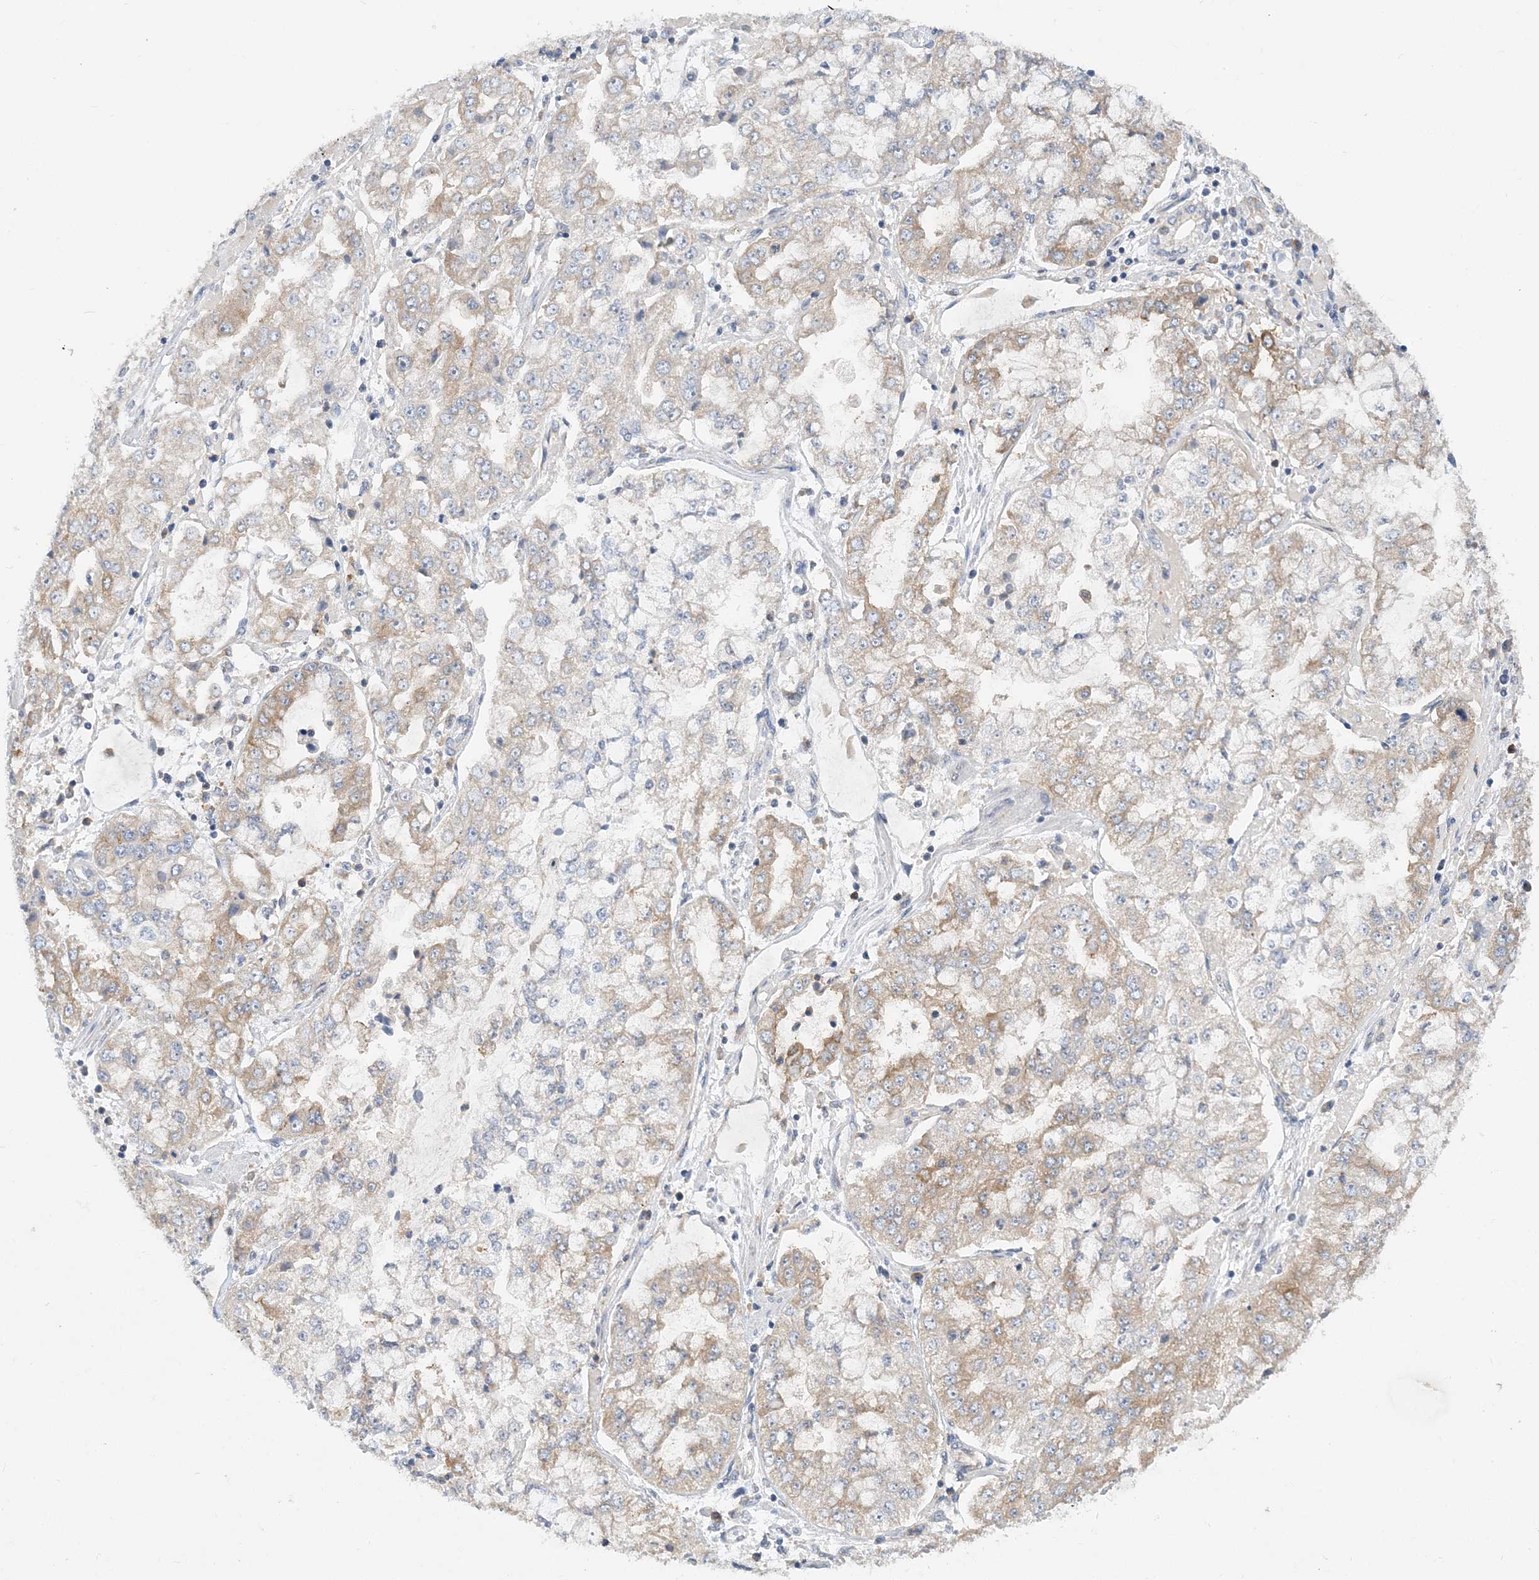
{"staining": {"intensity": "weak", "quantity": "25%-75%", "location": "cytoplasmic/membranous"}, "tissue": "stomach cancer", "cell_type": "Tumor cells", "image_type": "cancer", "snomed": [{"axis": "morphology", "description": "Adenocarcinoma, NOS"}, {"axis": "topography", "description": "Stomach"}], "caption": "Immunohistochemical staining of adenocarcinoma (stomach) exhibits low levels of weak cytoplasmic/membranous positivity in approximately 25%-75% of tumor cells.", "gene": "LARP4B", "patient": {"sex": "male", "age": 76}}